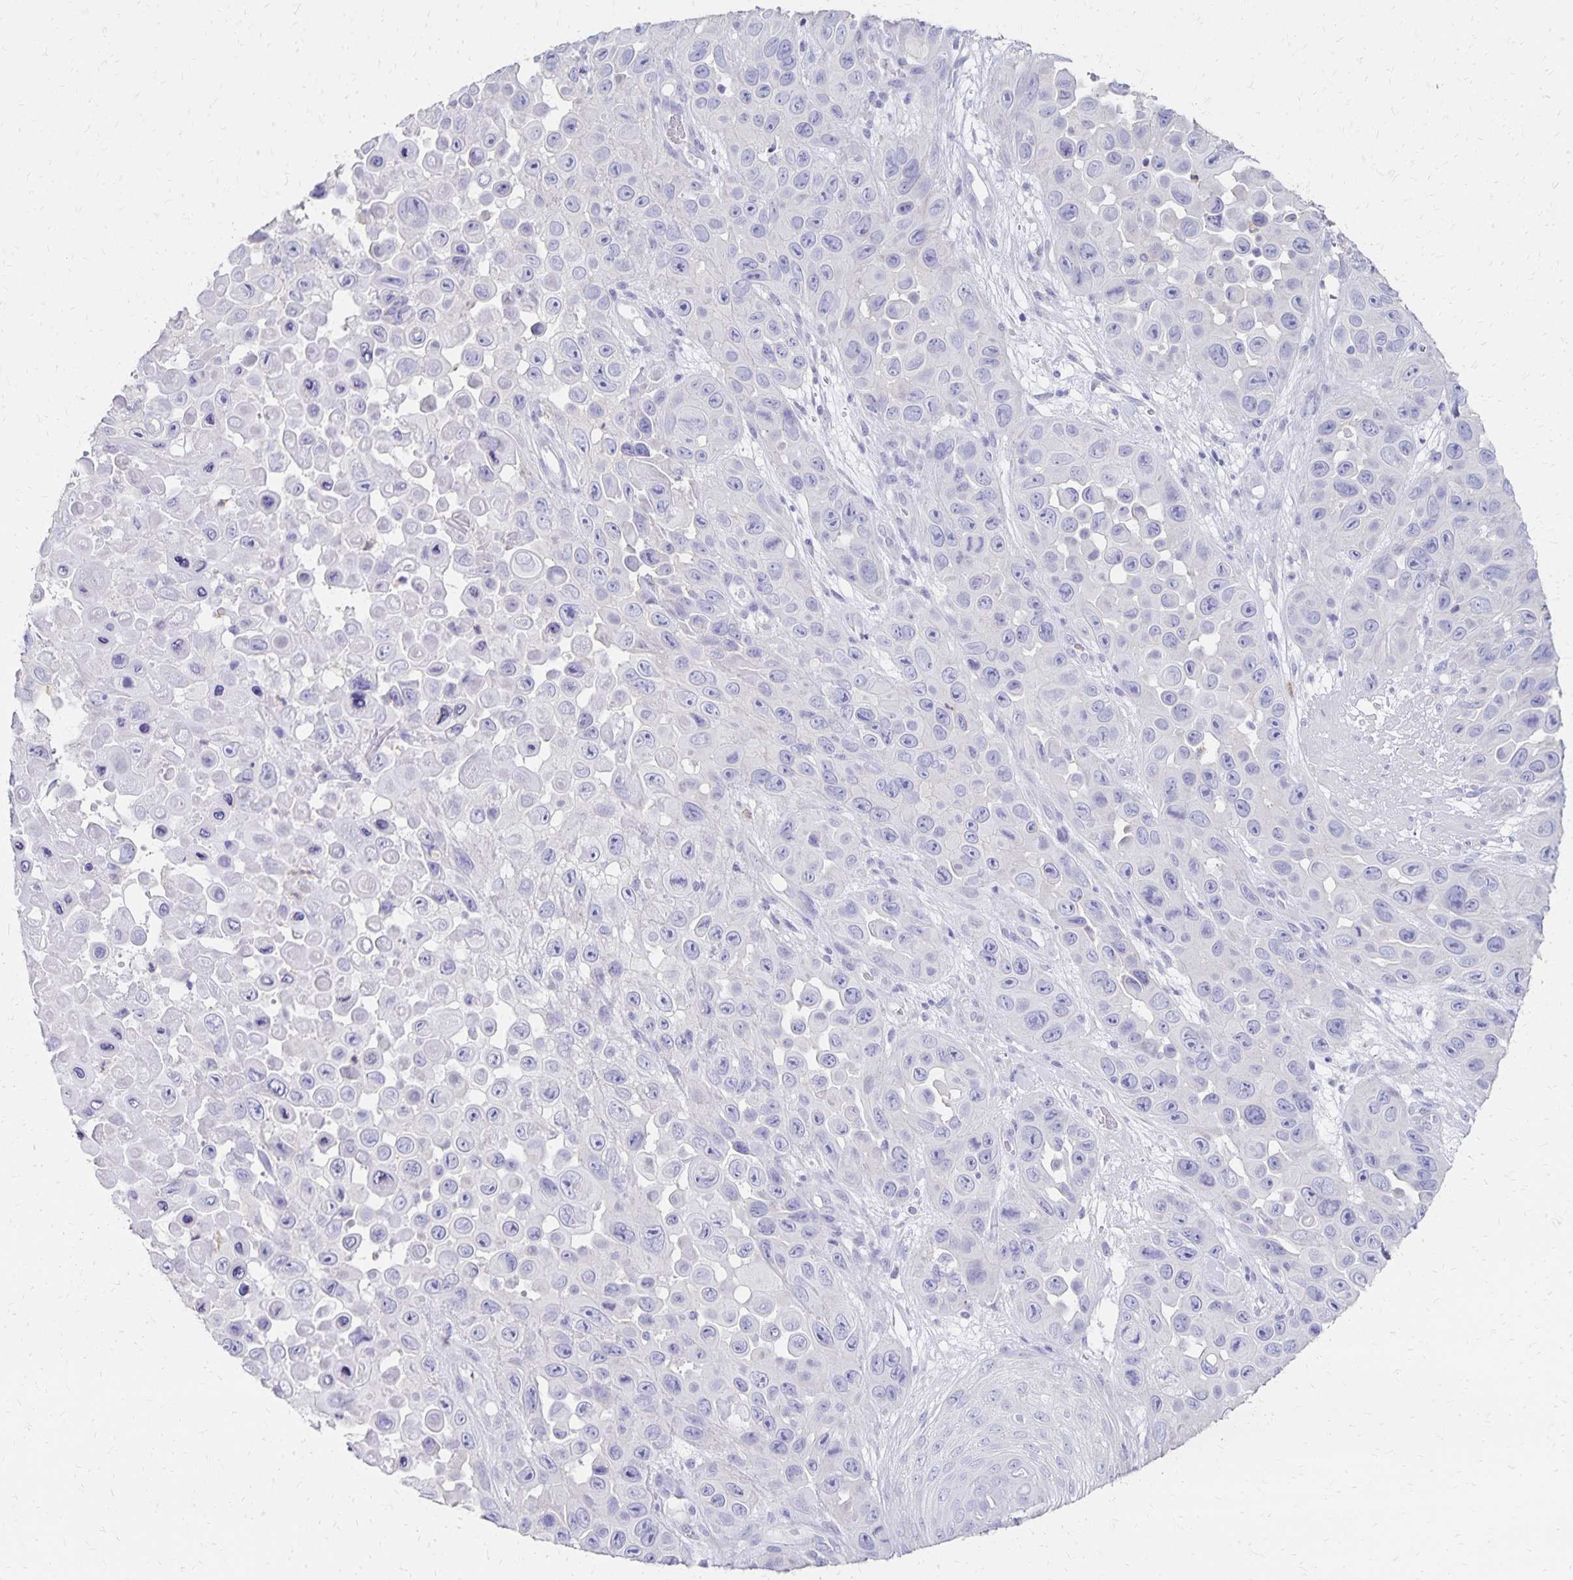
{"staining": {"intensity": "negative", "quantity": "none", "location": "none"}, "tissue": "skin cancer", "cell_type": "Tumor cells", "image_type": "cancer", "snomed": [{"axis": "morphology", "description": "Squamous cell carcinoma, NOS"}, {"axis": "topography", "description": "Skin"}], "caption": "The immunohistochemistry (IHC) micrograph has no significant positivity in tumor cells of skin squamous cell carcinoma tissue.", "gene": "DYNLT4", "patient": {"sex": "male", "age": 81}}